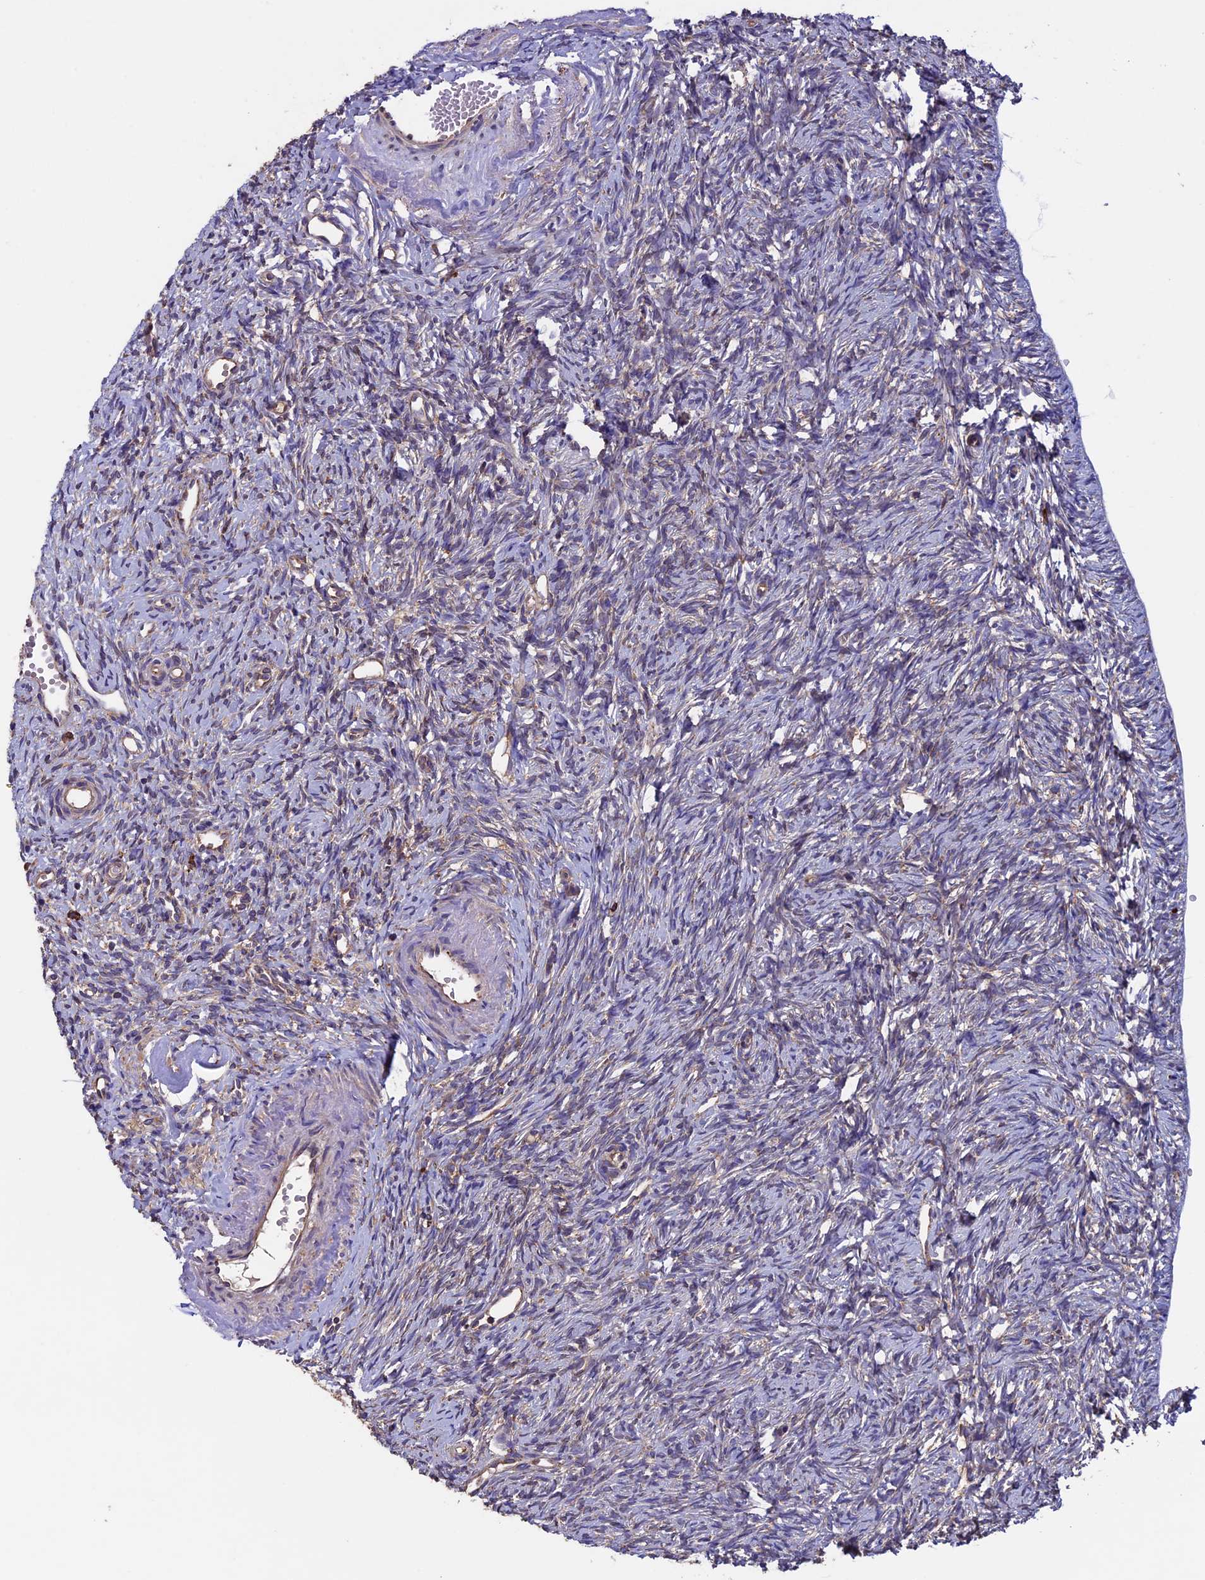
{"staining": {"intensity": "moderate", "quantity": ">75%", "location": "cytoplasmic/membranous"}, "tissue": "ovary", "cell_type": "Follicle cells", "image_type": "normal", "snomed": [{"axis": "morphology", "description": "Normal tissue, NOS"}, {"axis": "topography", "description": "Ovary"}], "caption": "Immunohistochemistry (DAB (3,3'-diaminobenzidine)) staining of normal human ovary exhibits moderate cytoplasmic/membranous protein positivity in about >75% of follicle cells.", "gene": "BTBD3", "patient": {"sex": "female", "age": 51}}